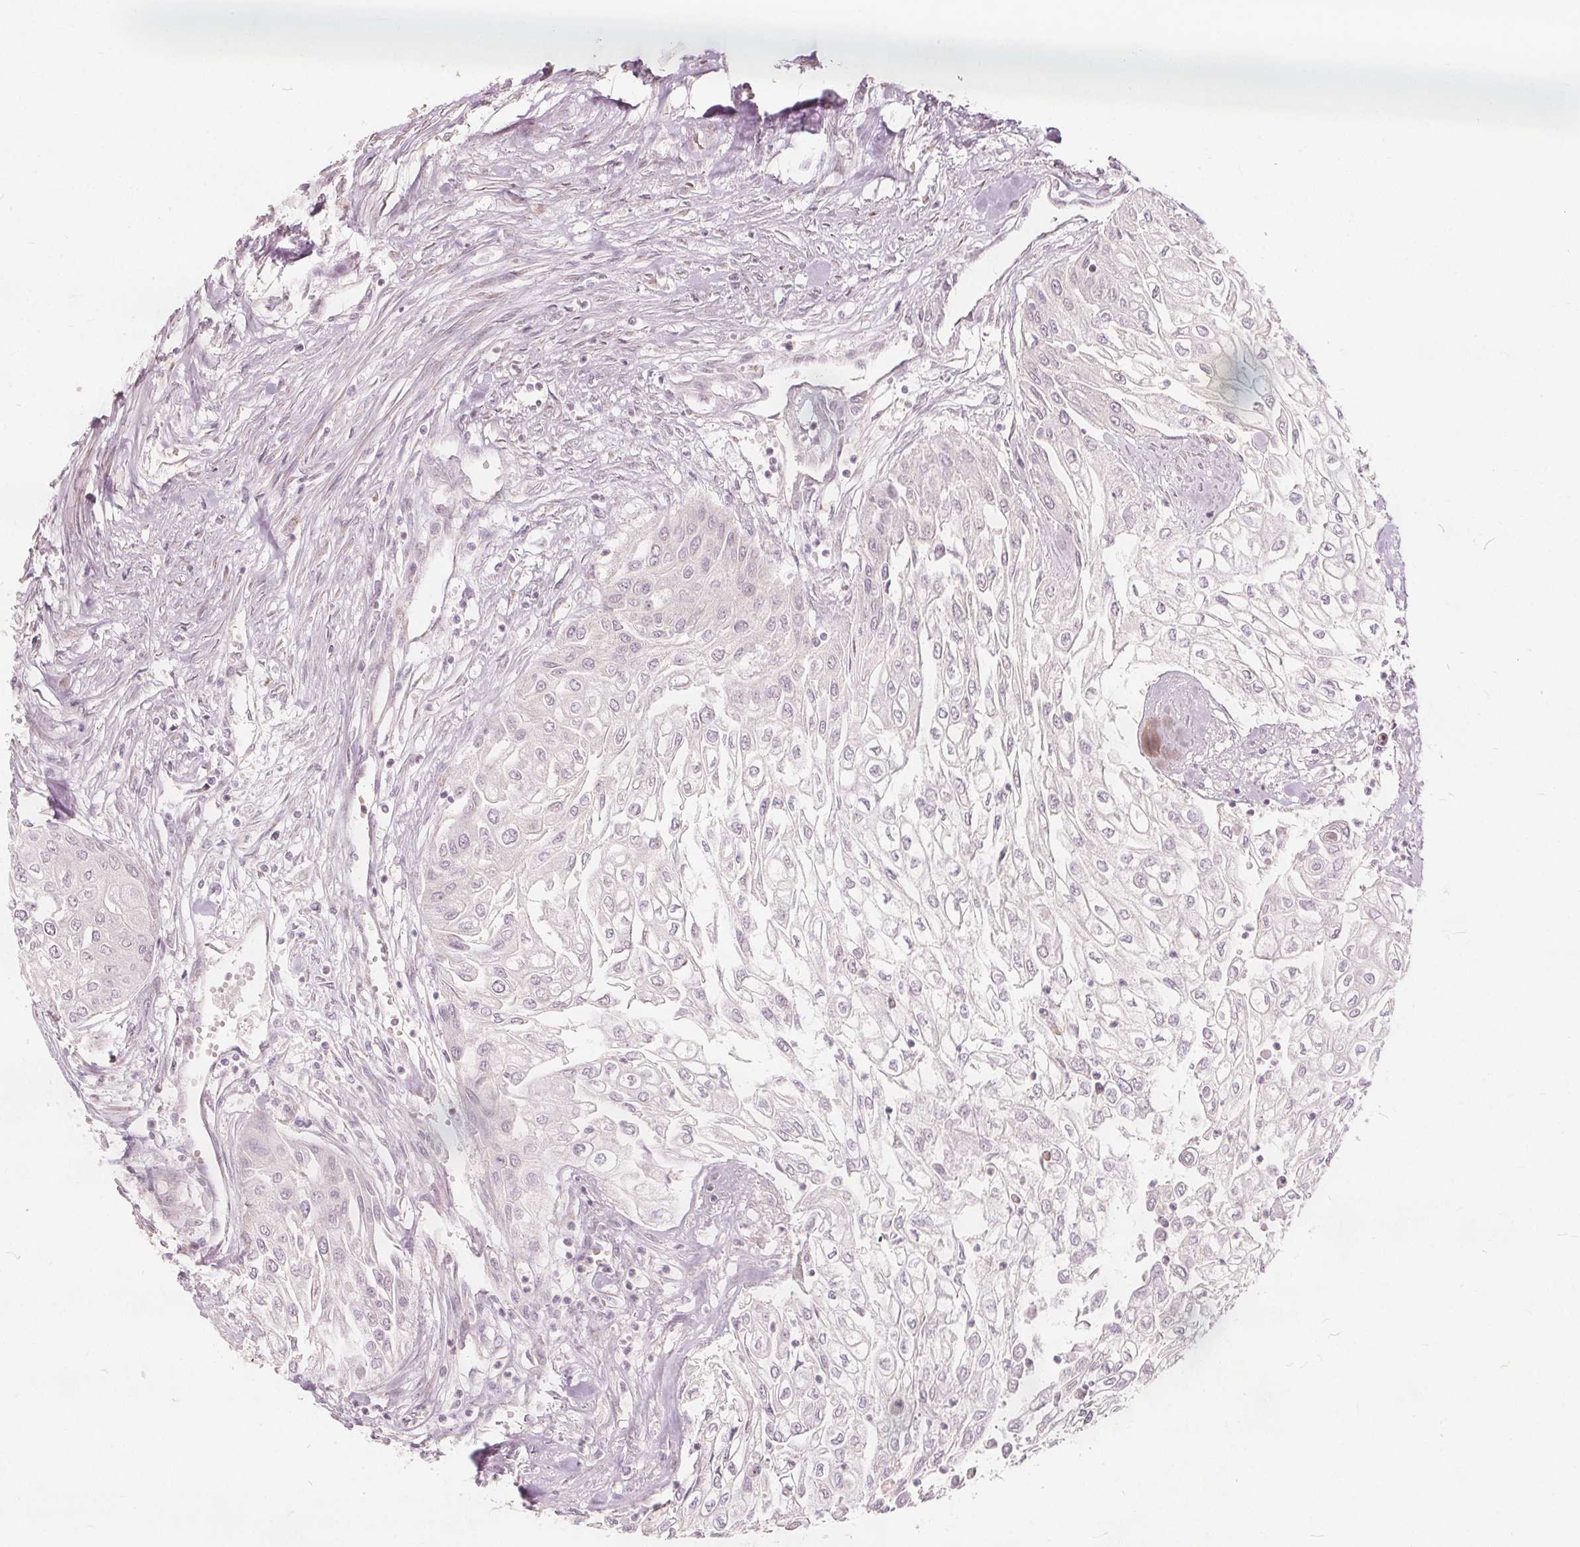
{"staining": {"intensity": "negative", "quantity": "none", "location": "none"}, "tissue": "urothelial cancer", "cell_type": "Tumor cells", "image_type": "cancer", "snomed": [{"axis": "morphology", "description": "Urothelial carcinoma, High grade"}, {"axis": "topography", "description": "Urinary bladder"}], "caption": "DAB immunohistochemical staining of urothelial cancer displays no significant expression in tumor cells.", "gene": "PTPRT", "patient": {"sex": "male", "age": 62}}